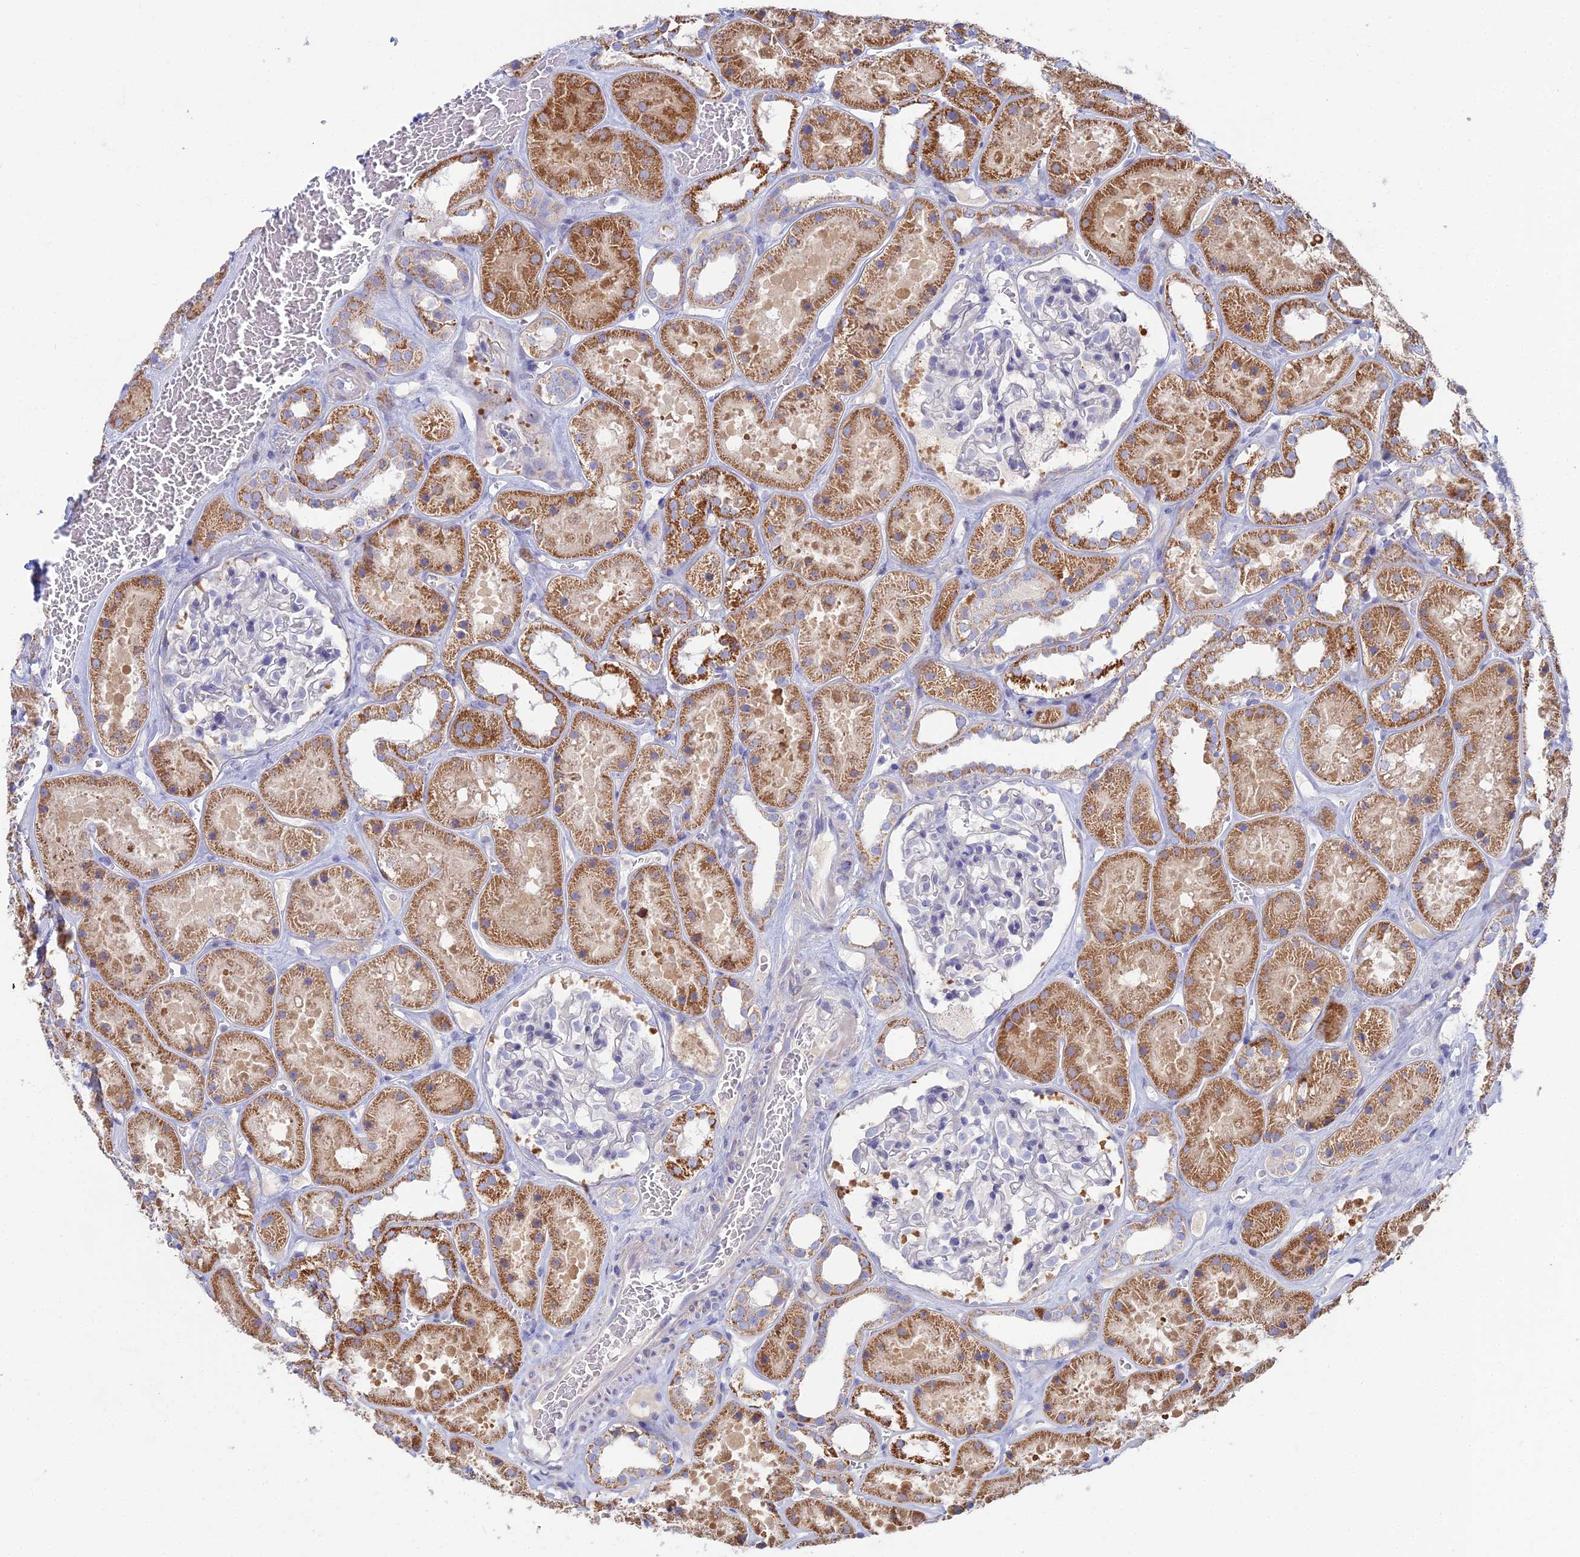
{"staining": {"intensity": "negative", "quantity": "none", "location": "none"}, "tissue": "kidney", "cell_type": "Cells in glomeruli", "image_type": "normal", "snomed": [{"axis": "morphology", "description": "Normal tissue, NOS"}, {"axis": "topography", "description": "Kidney"}], "caption": "Immunohistochemistry (IHC) histopathology image of unremarkable kidney stained for a protein (brown), which demonstrates no expression in cells in glomeruli.", "gene": "ARL16", "patient": {"sex": "female", "age": 41}}